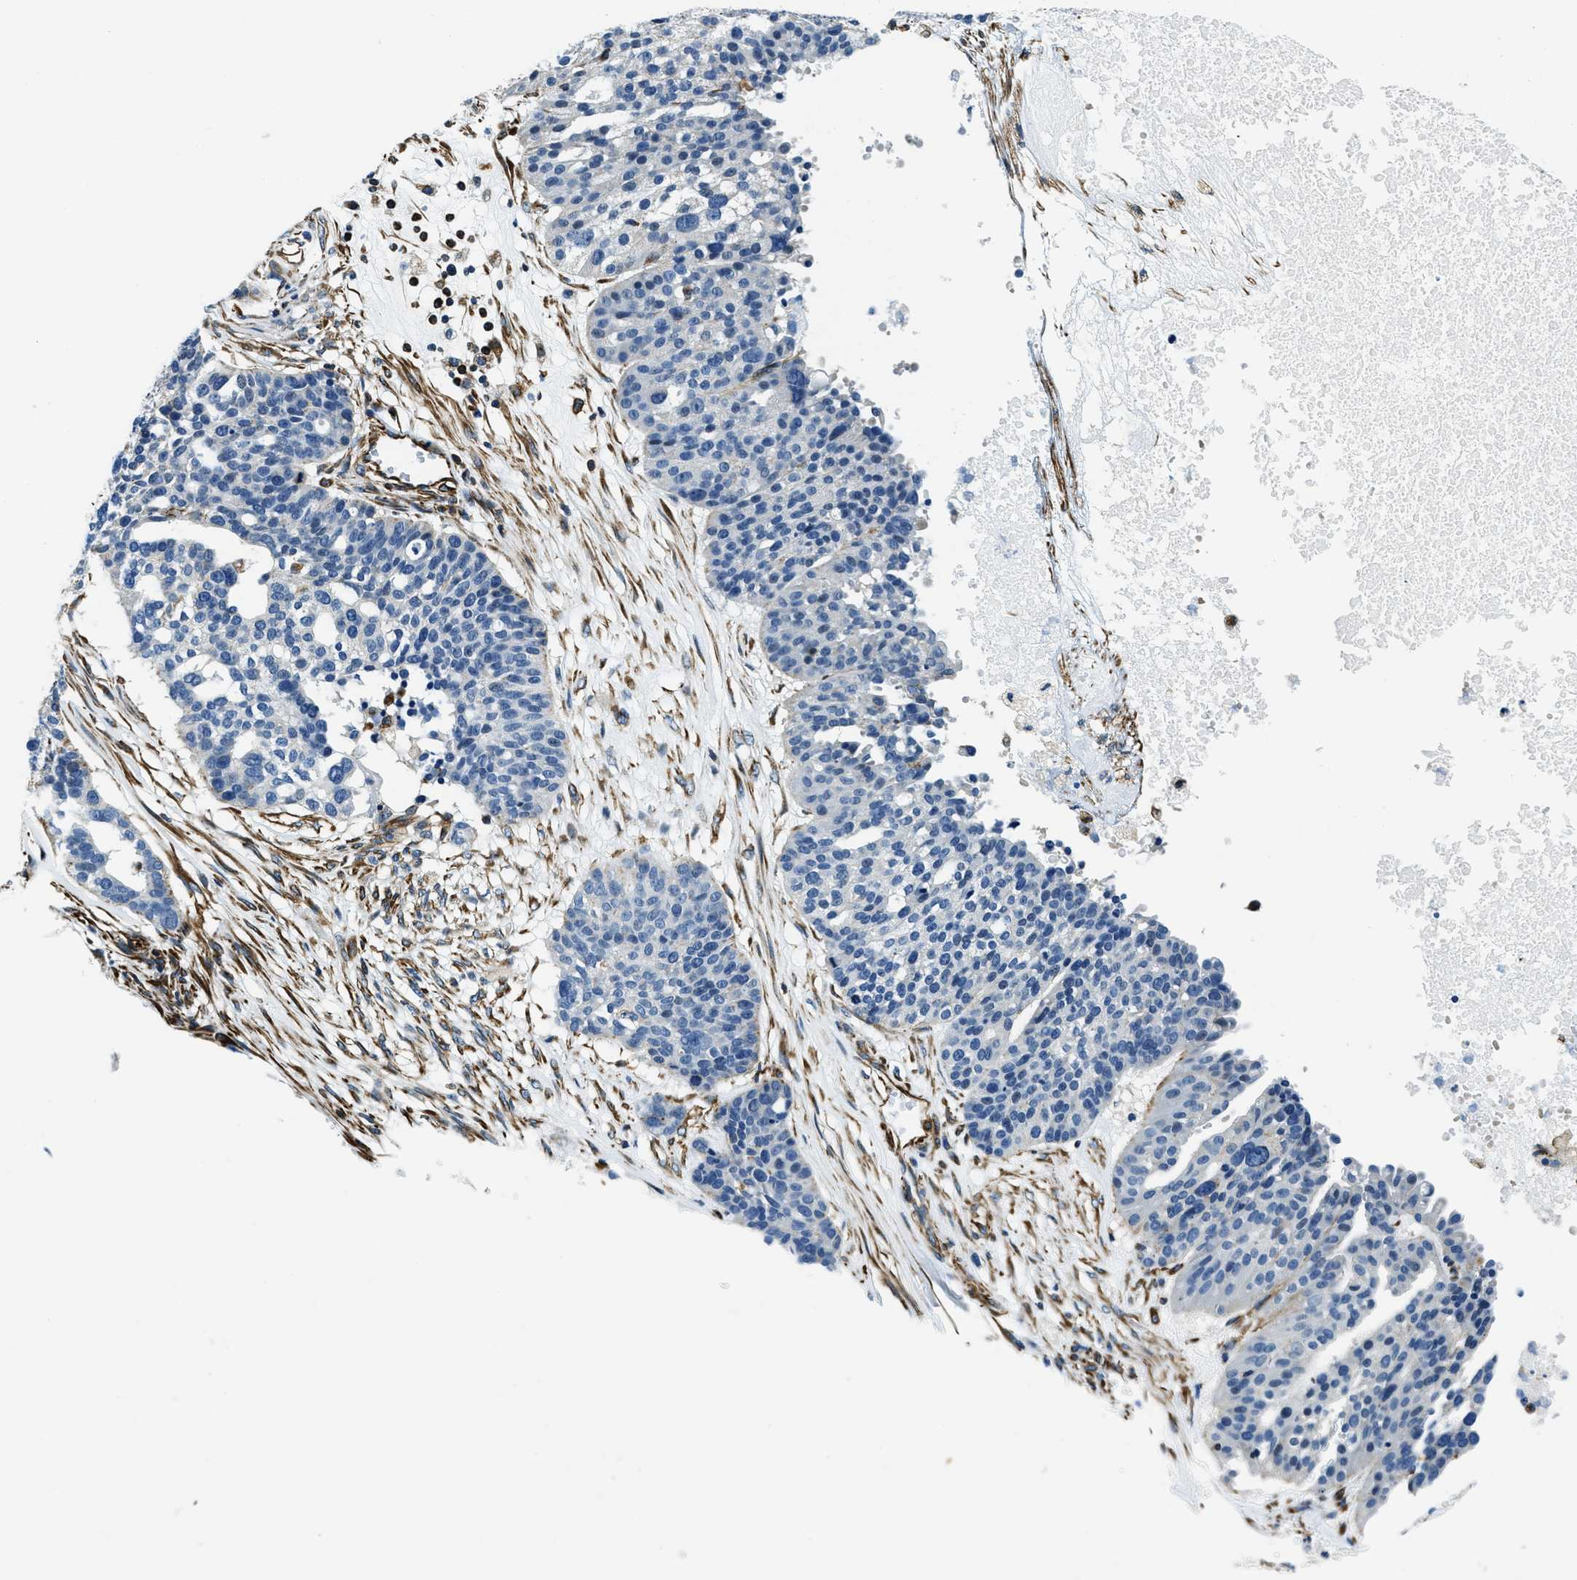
{"staining": {"intensity": "negative", "quantity": "none", "location": "none"}, "tissue": "ovarian cancer", "cell_type": "Tumor cells", "image_type": "cancer", "snomed": [{"axis": "morphology", "description": "Cystadenocarcinoma, serous, NOS"}, {"axis": "topography", "description": "Ovary"}], "caption": "The image demonstrates no staining of tumor cells in ovarian cancer (serous cystadenocarcinoma). Nuclei are stained in blue.", "gene": "GNS", "patient": {"sex": "female", "age": 59}}